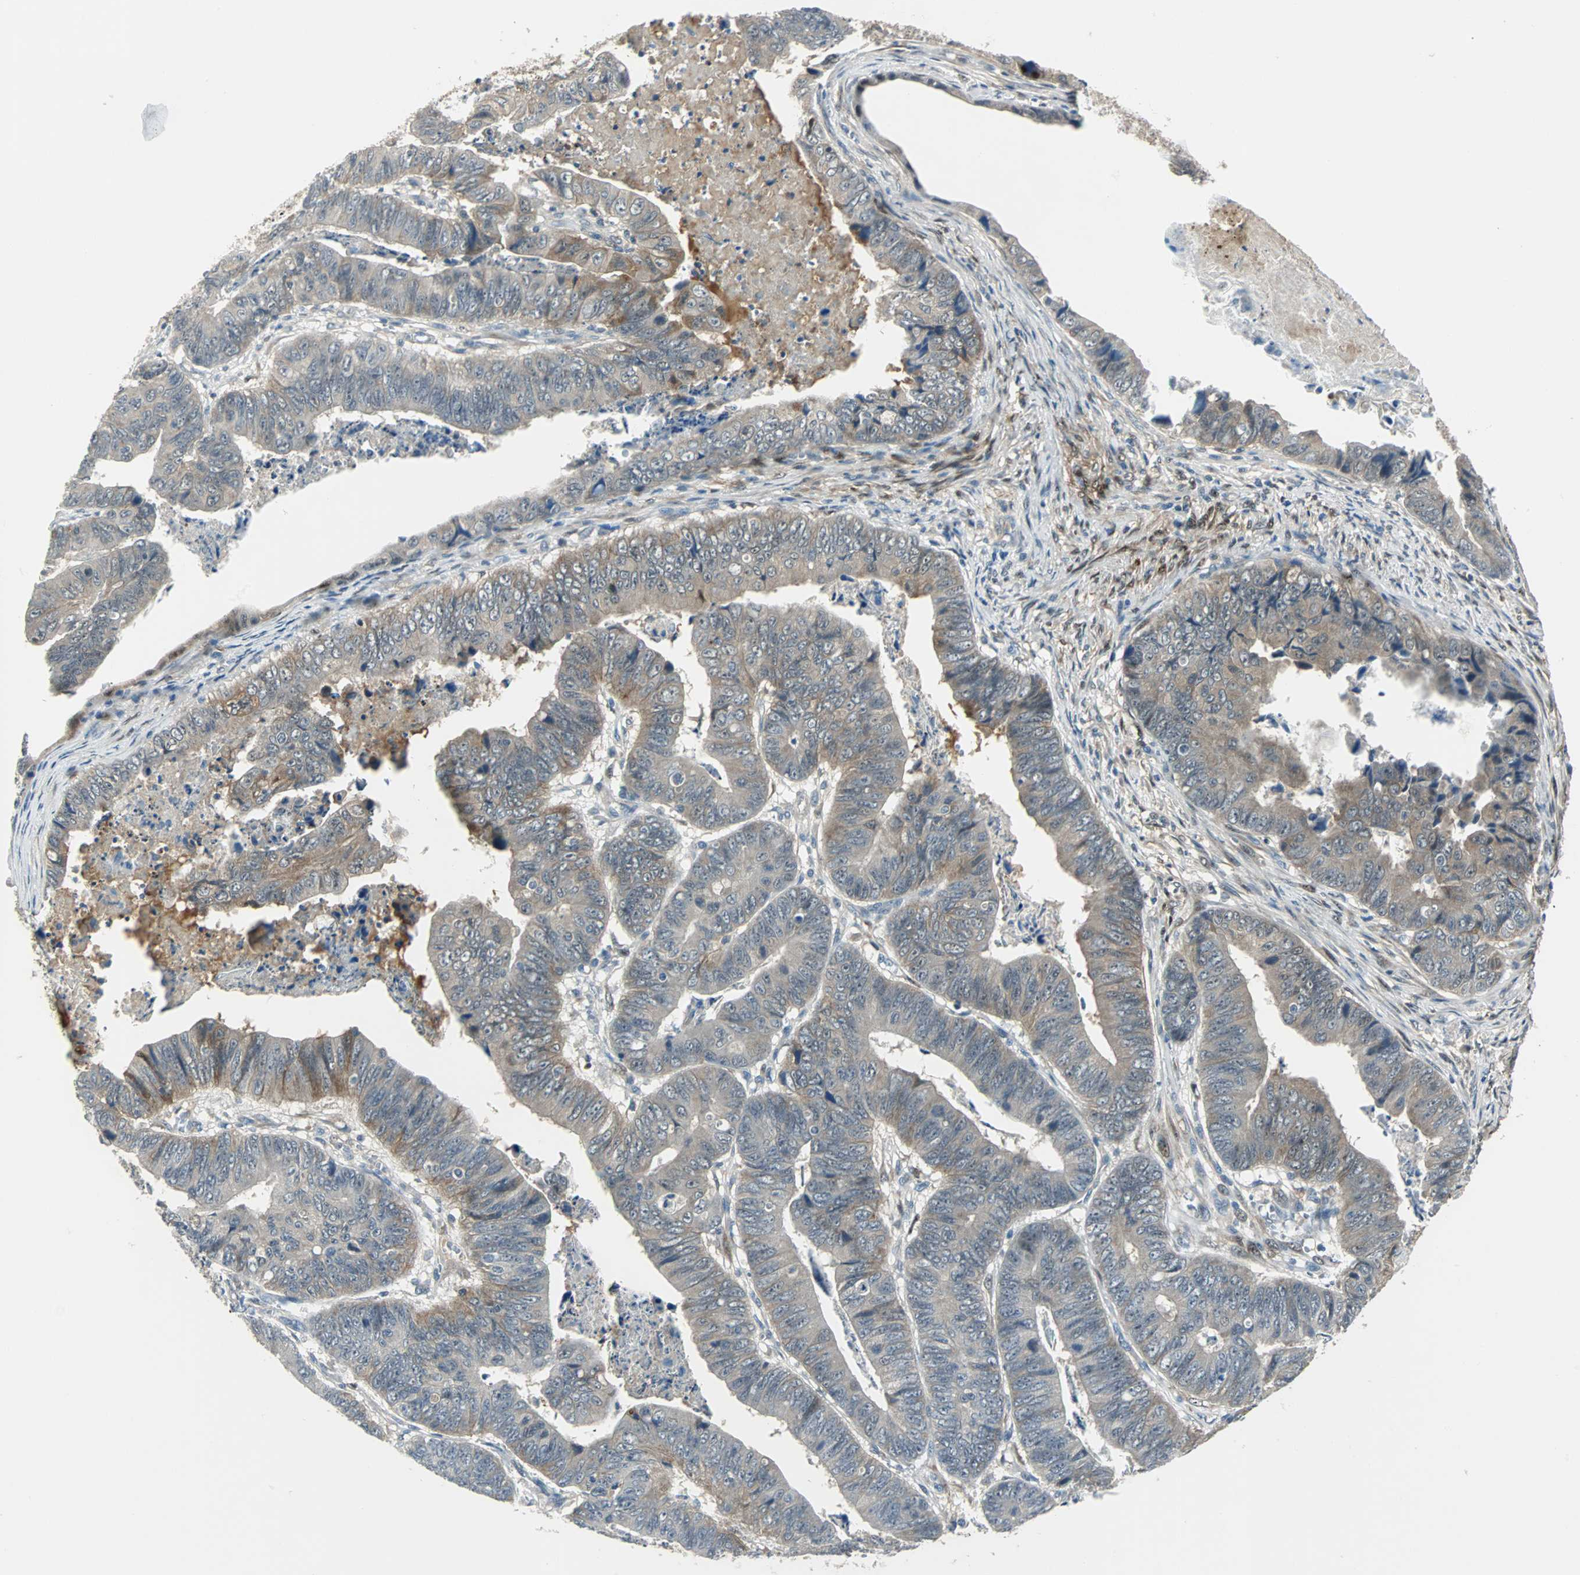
{"staining": {"intensity": "moderate", "quantity": "25%-75%", "location": "cytoplasmic/membranous"}, "tissue": "stomach cancer", "cell_type": "Tumor cells", "image_type": "cancer", "snomed": [{"axis": "morphology", "description": "Adenocarcinoma, NOS"}, {"axis": "topography", "description": "Stomach, lower"}], "caption": "Adenocarcinoma (stomach) stained with DAB immunohistochemistry (IHC) shows medium levels of moderate cytoplasmic/membranous expression in approximately 25%-75% of tumor cells.", "gene": "FHL2", "patient": {"sex": "male", "age": 77}}